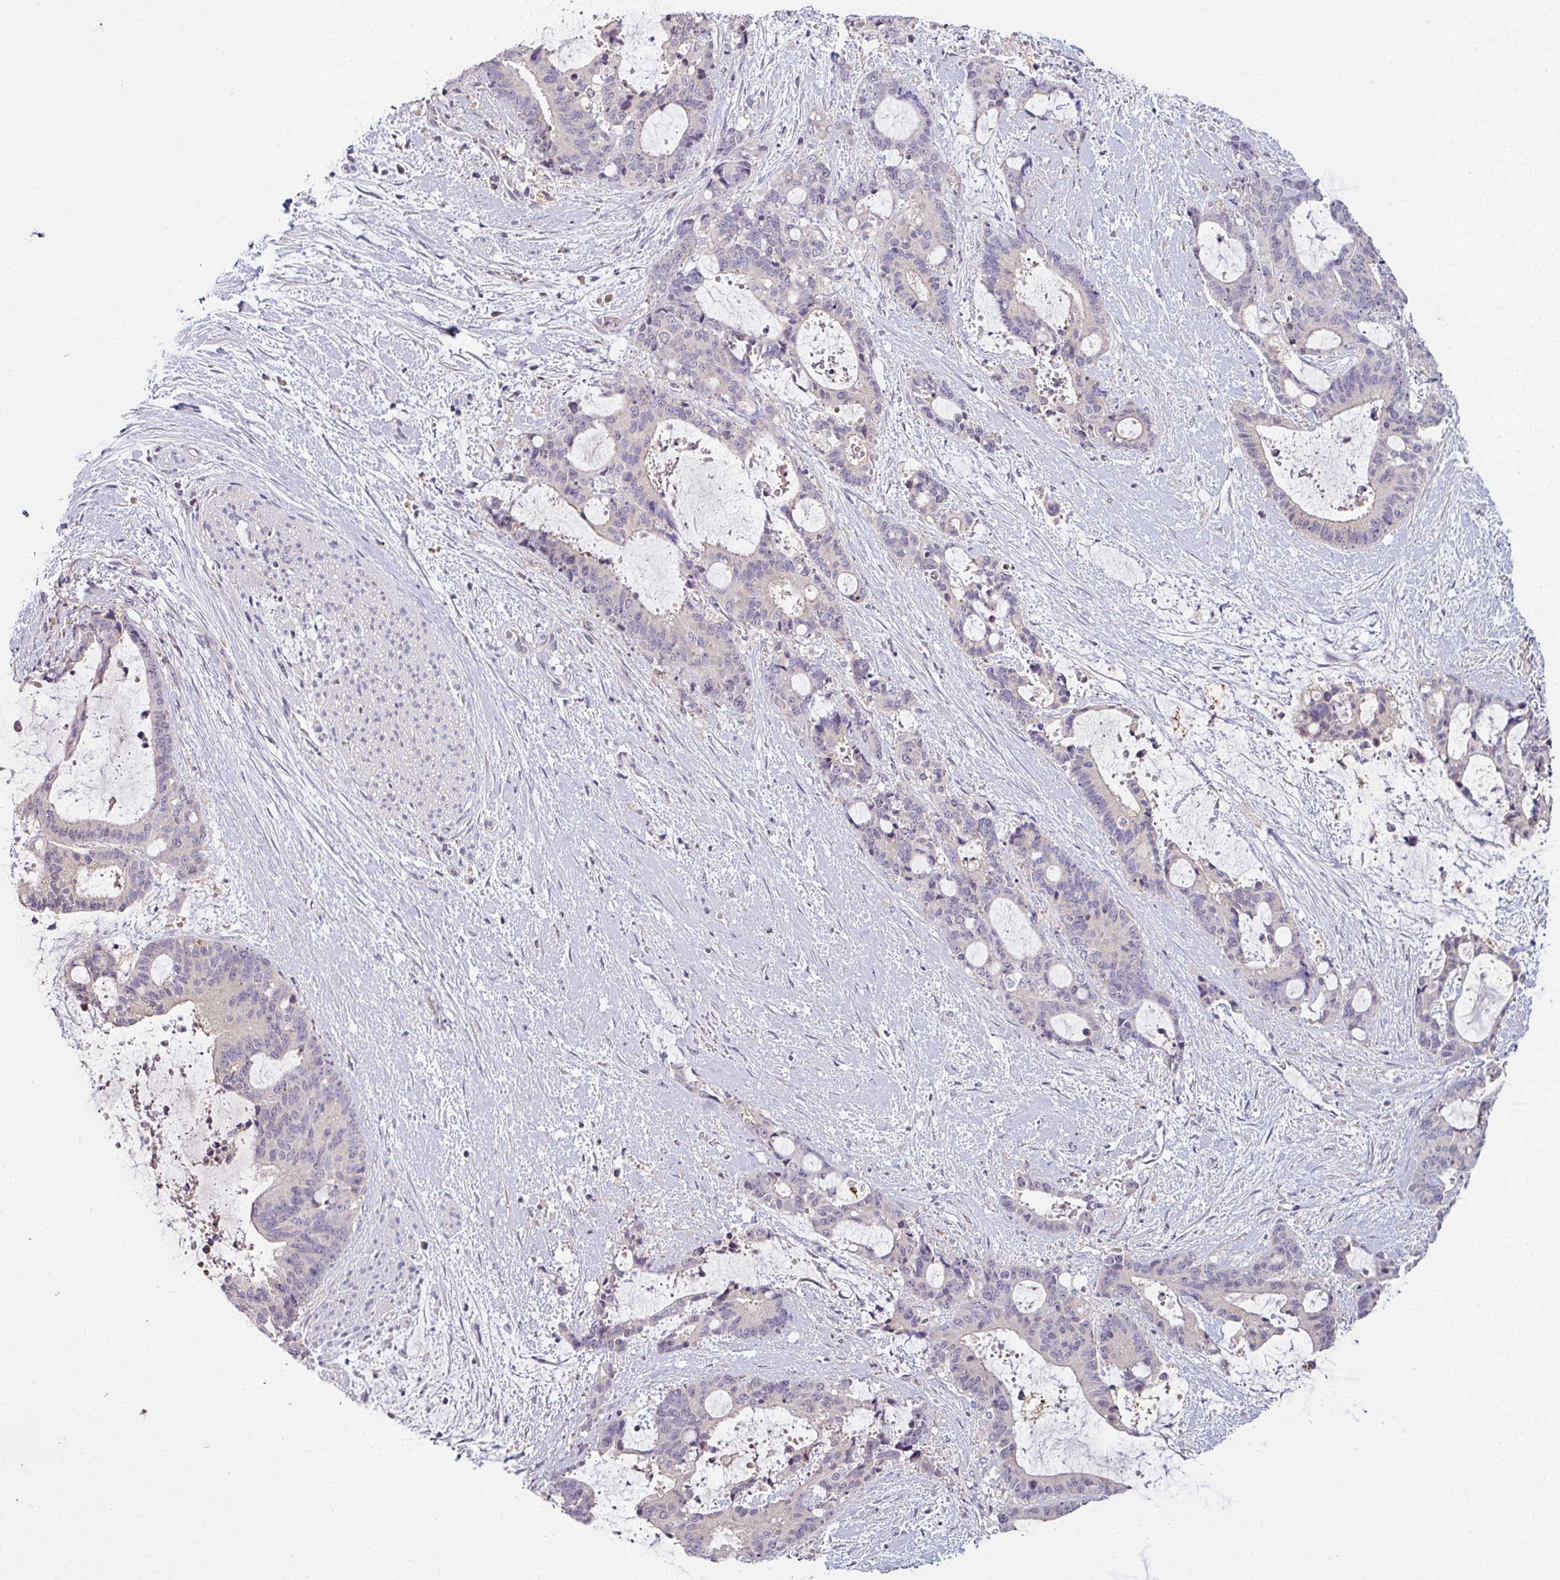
{"staining": {"intensity": "negative", "quantity": "none", "location": "none"}, "tissue": "liver cancer", "cell_type": "Tumor cells", "image_type": "cancer", "snomed": [{"axis": "morphology", "description": "Normal tissue, NOS"}, {"axis": "morphology", "description": "Cholangiocarcinoma"}, {"axis": "topography", "description": "Liver"}, {"axis": "topography", "description": "Peripheral nerve tissue"}], "caption": "This photomicrograph is of liver cancer stained with IHC to label a protein in brown with the nuclei are counter-stained blue. There is no positivity in tumor cells.", "gene": "AEBP2", "patient": {"sex": "female", "age": 73}}